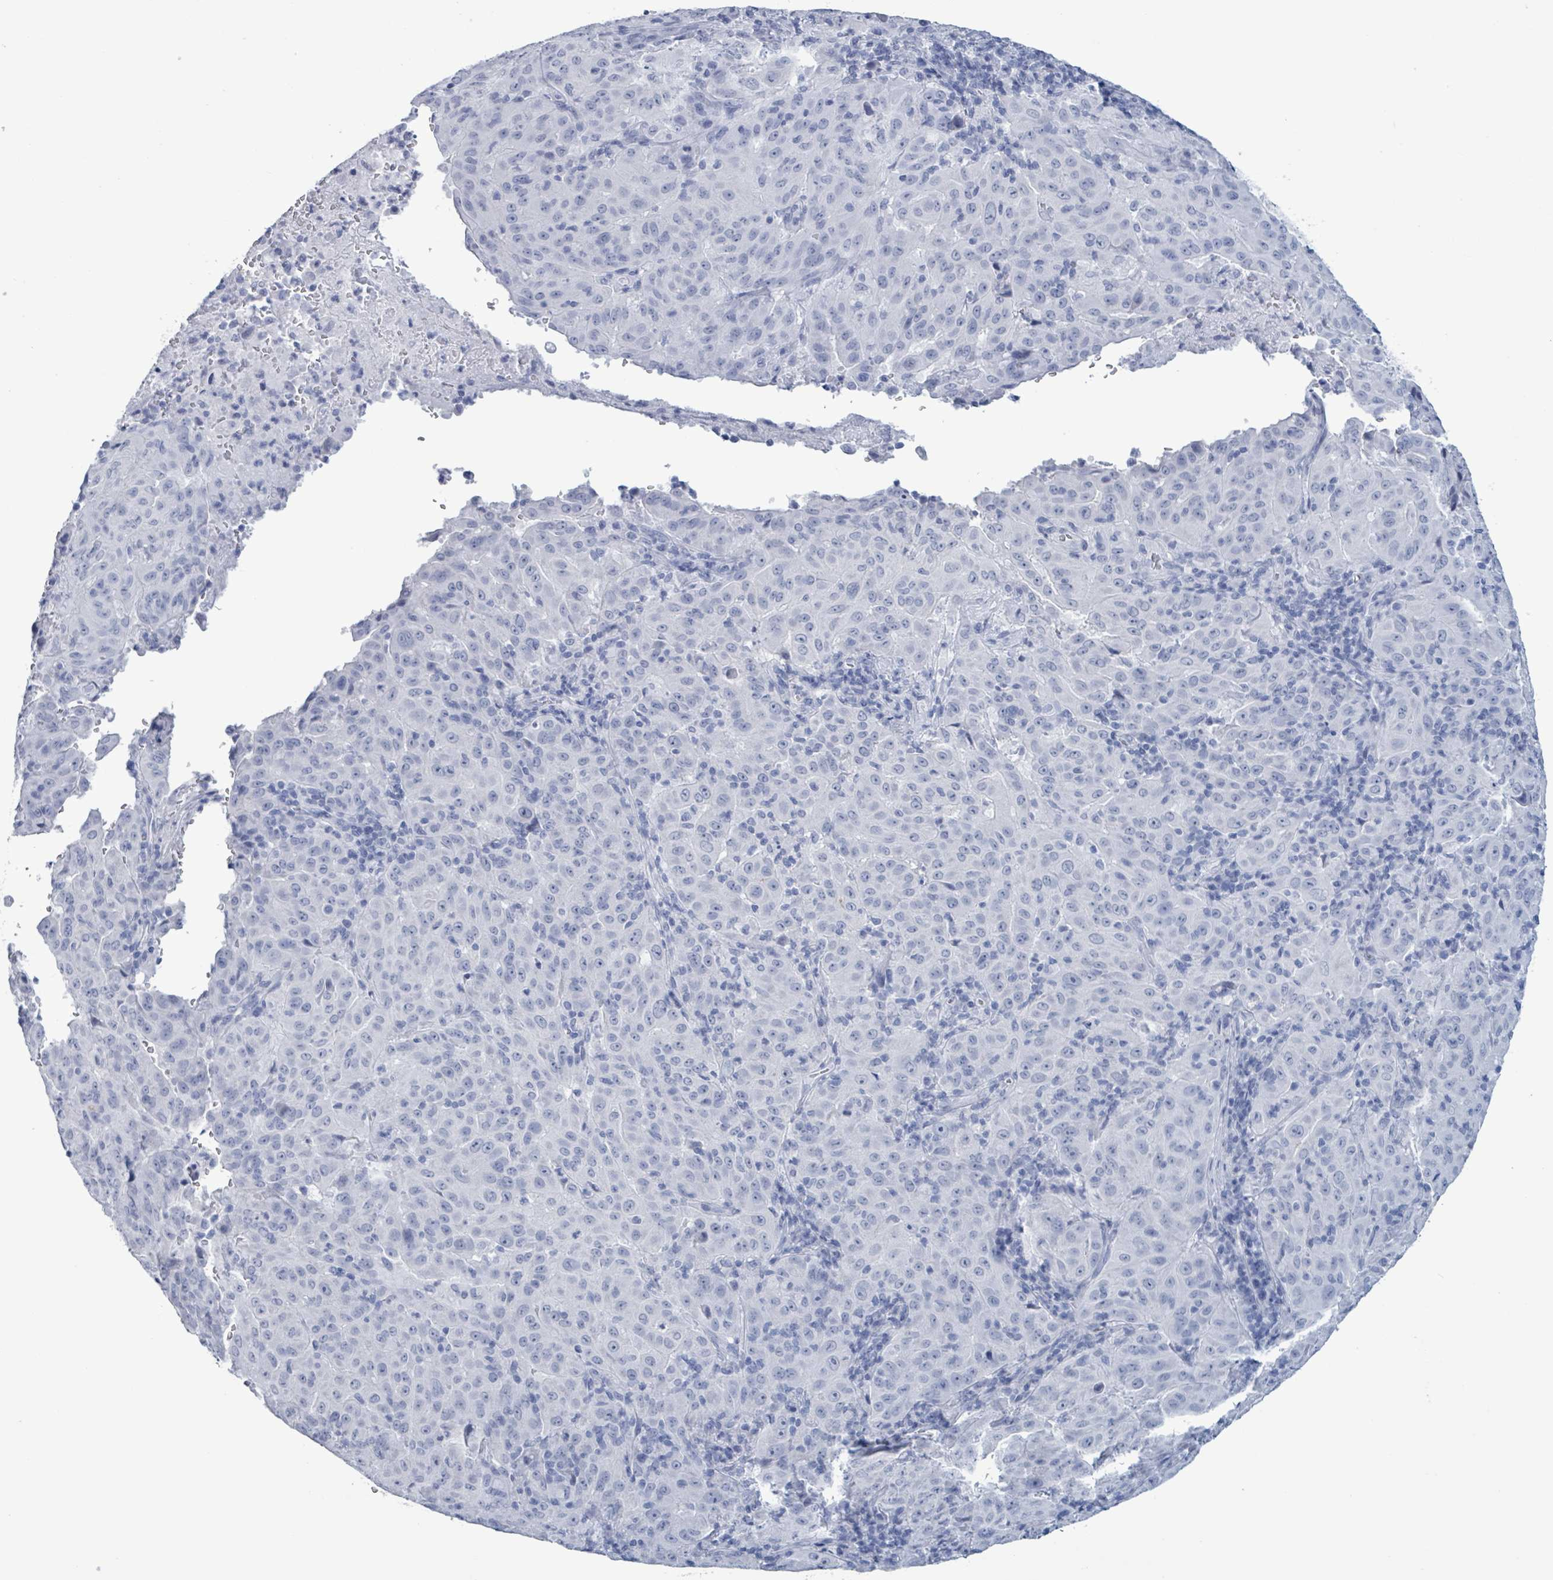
{"staining": {"intensity": "negative", "quantity": "none", "location": "none"}, "tissue": "pancreatic cancer", "cell_type": "Tumor cells", "image_type": "cancer", "snomed": [{"axis": "morphology", "description": "Adenocarcinoma, NOS"}, {"axis": "topography", "description": "Pancreas"}], "caption": "This is an IHC image of human pancreatic cancer (adenocarcinoma). There is no staining in tumor cells.", "gene": "NKX2-1", "patient": {"sex": "male", "age": 63}}